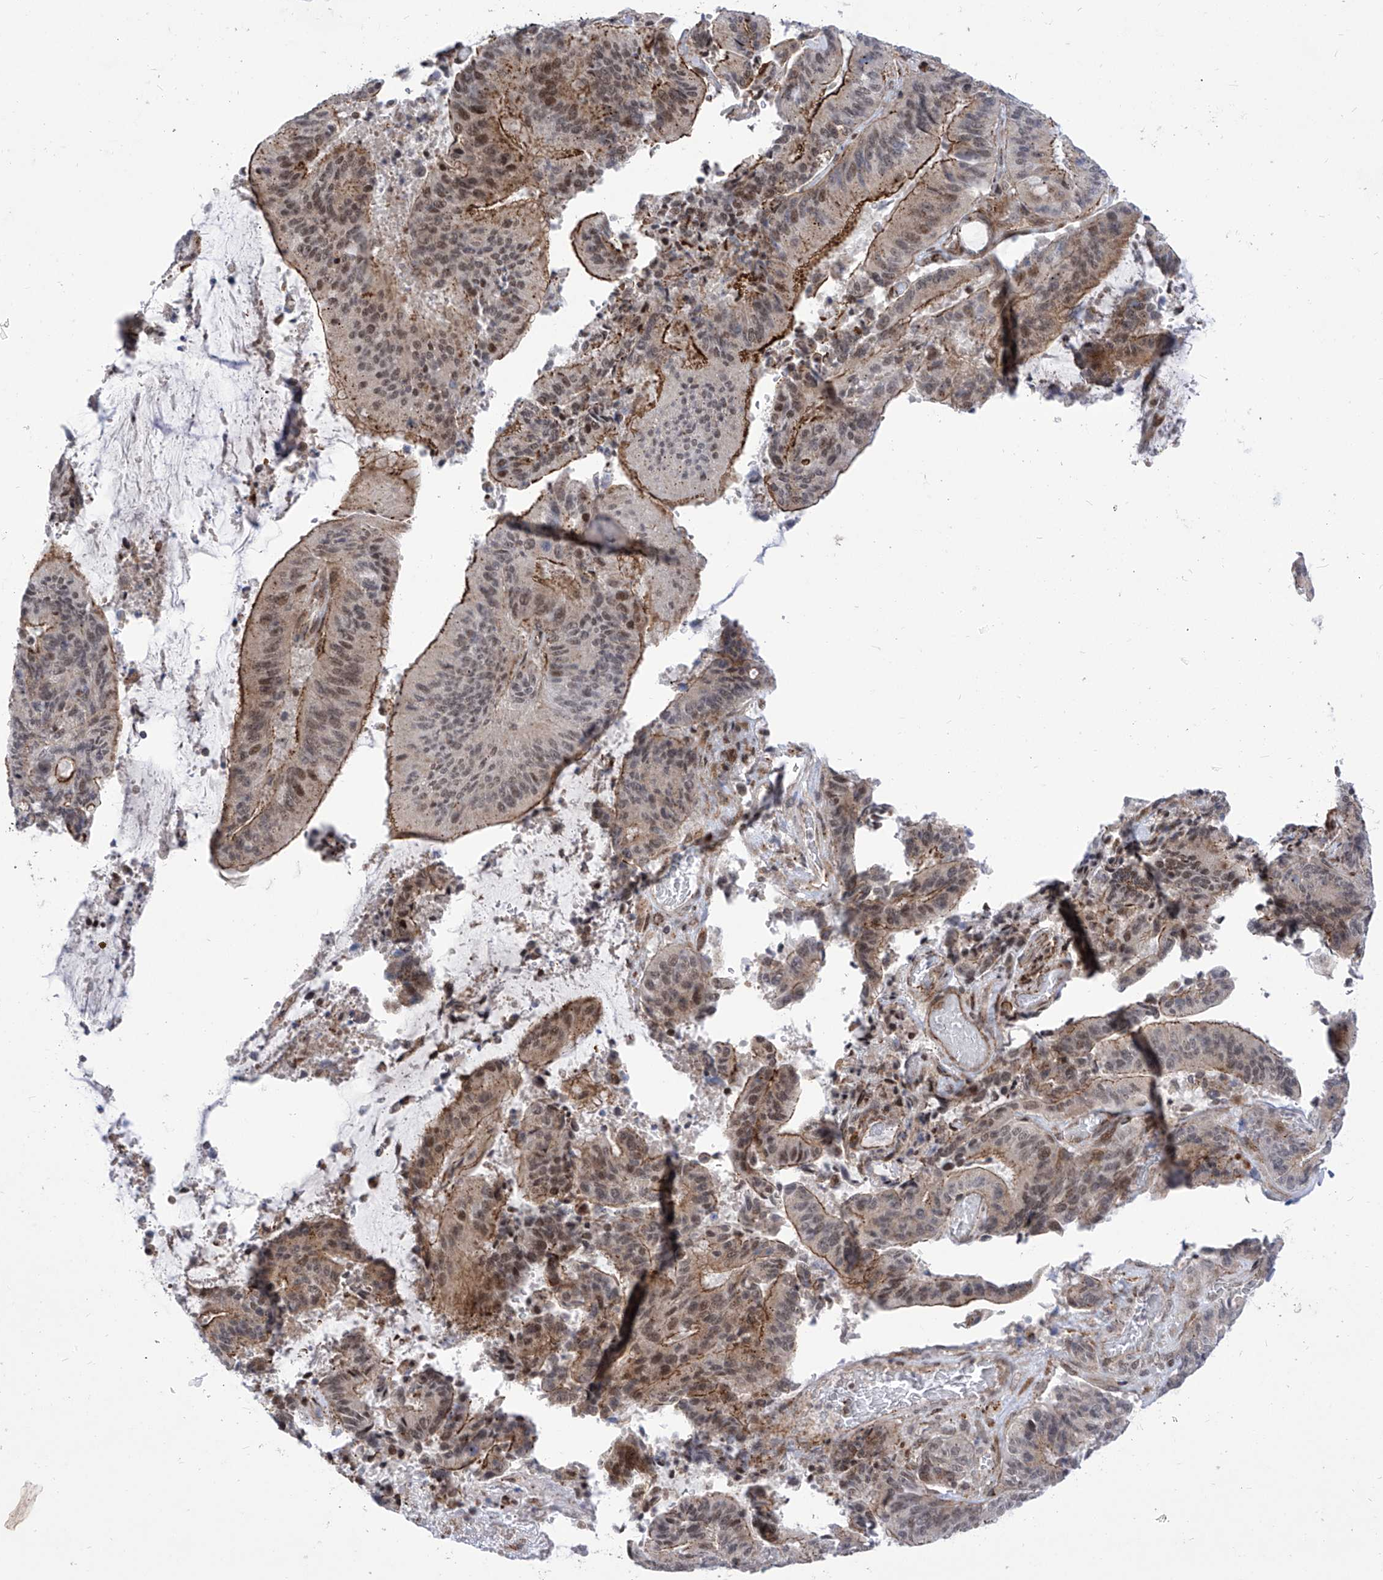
{"staining": {"intensity": "moderate", "quantity": "25%-75%", "location": "cytoplasmic/membranous,nuclear"}, "tissue": "liver cancer", "cell_type": "Tumor cells", "image_type": "cancer", "snomed": [{"axis": "morphology", "description": "Normal tissue, NOS"}, {"axis": "morphology", "description": "Cholangiocarcinoma"}, {"axis": "topography", "description": "Liver"}, {"axis": "topography", "description": "Peripheral nerve tissue"}], "caption": "Immunohistochemistry (IHC) of liver cancer displays medium levels of moderate cytoplasmic/membranous and nuclear staining in approximately 25%-75% of tumor cells. (Brightfield microscopy of DAB IHC at high magnification).", "gene": "CEP290", "patient": {"sex": "female", "age": 73}}